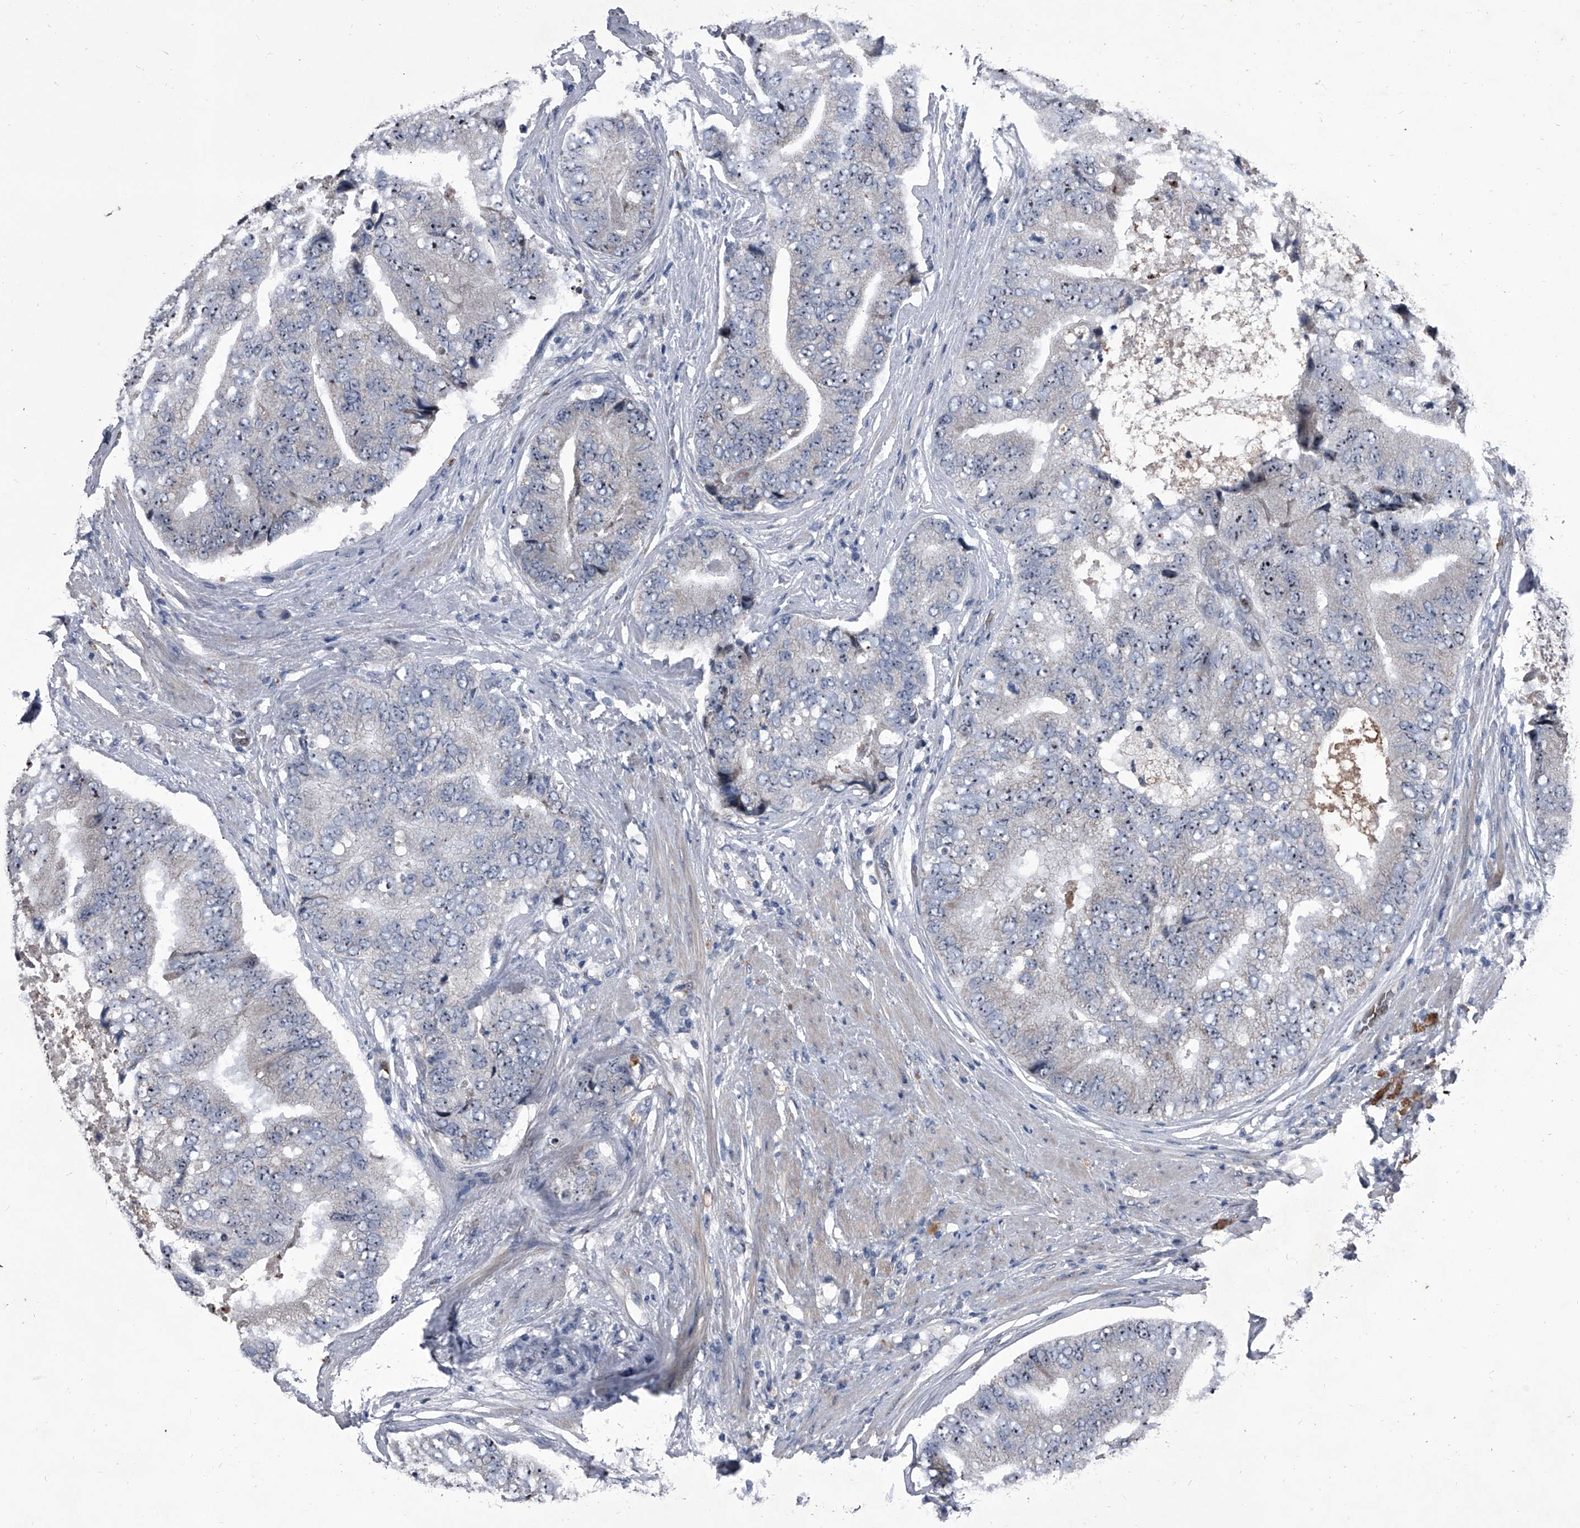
{"staining": {"intensity": "moderate", "quantity": "25%-75%", "location": "nuclear"}, "tissue": "prostate cancer", "cell_type": "Tumor cells", "image_type": "cancer", "snomed": [{"axis": "morphology", "description": "Adenocarcinoma, High grade"}, {"axis": "topography", "description": "Prostate"}], "caption": "A high-resolution photomicrograph shows immunohistochemistry (IHC) staining of prostate cancer, which exhibits moderate nuclear positivity in about 25%-75% of tumor cells.", "gene": "CEP85L", "patient": {"sex": "male", "age": 70}}